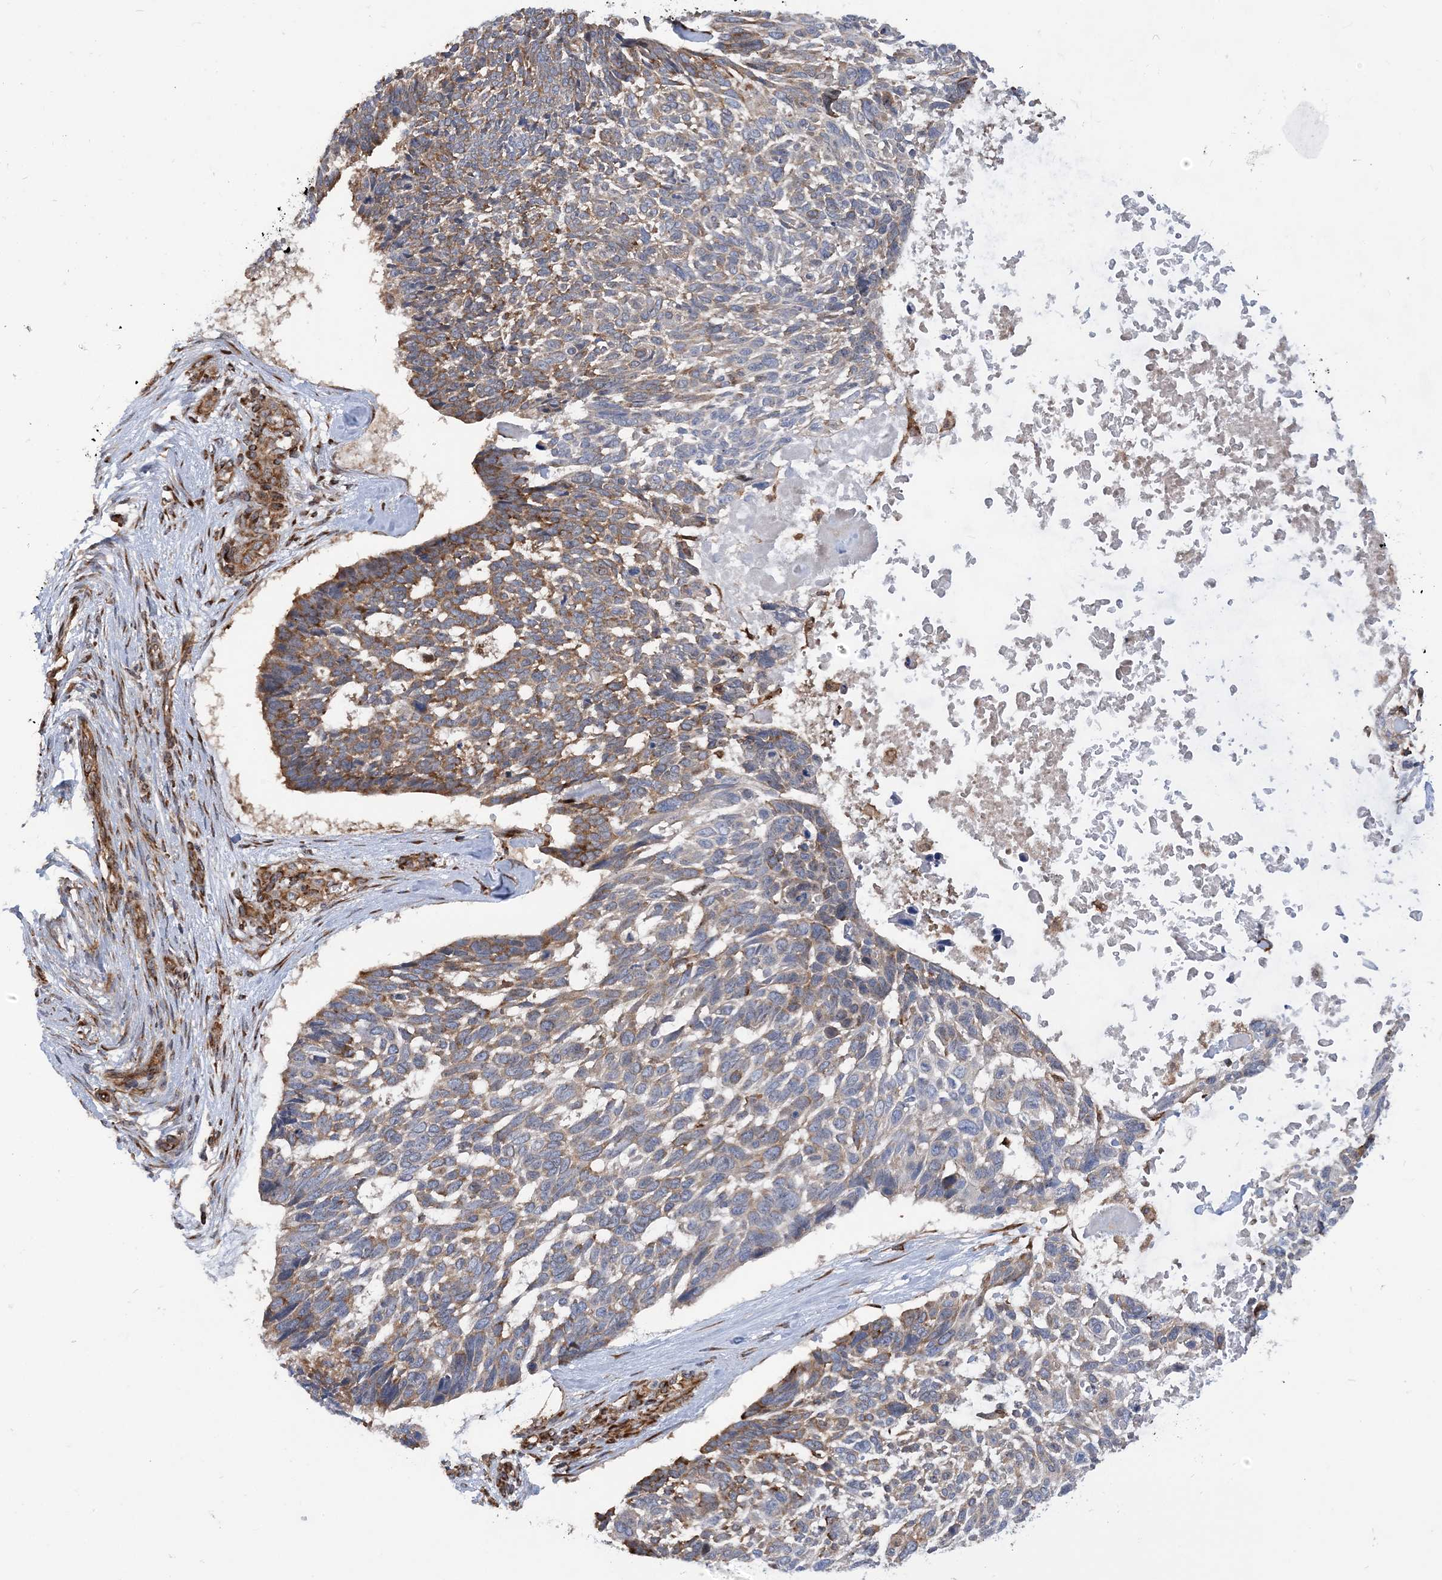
{"staining": {"intensity": "moderate", "quantity": "25%-75%", "location": "cytoplasmic/membranous"}, "tissue": "skin cancer", "cell_type": "Tumor cells", "image_type": "cancer", "snomed": [{"axis": "morphology", "description": "Basal cell carcinoma"}, {"axis": "topography", "description": "Skin"}], "caption": "DAB immunohistochemical staining of human skin cancer exhibits moderate cytoplasmic/membranous protein staining in approximately 25%-75% of tumor cells. (DAB IHC with brightfield microscopy, high magnification).", "gene": "PHF1", "patient": {"sex": "male", "age": 88}}